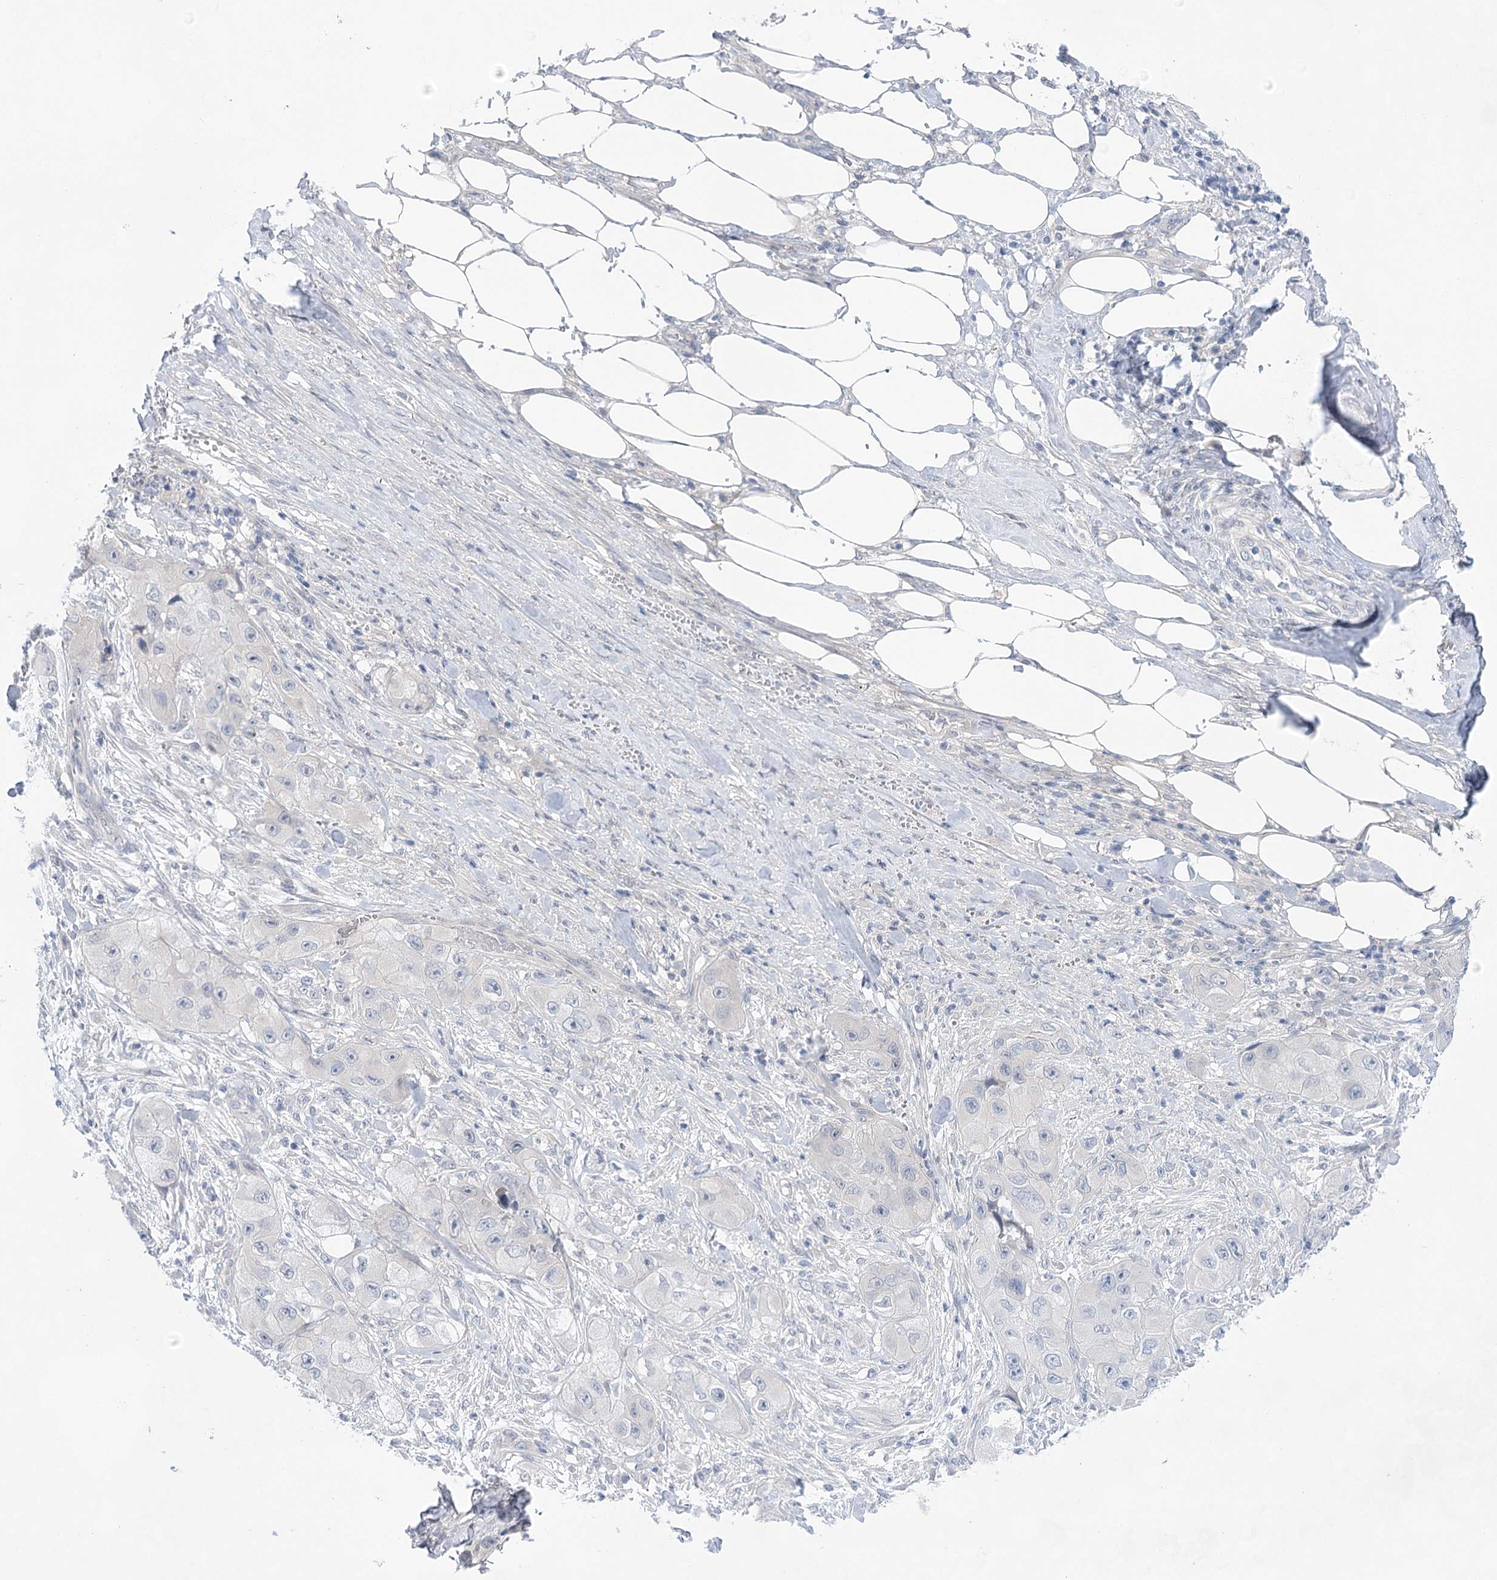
{"staining": {"intensity": "negative", "quantity": "none", "location": "none"}, "tissue": "skin cancer", "cell_type": "Tumor cells", "image_type": "cancer", "snomed": [{"axis": "morphology", "description": "Squamous cell carcinoma, NOS"}, {"axis": "topography", "description": "Skin"}, {"axis": "topography", "description": "Subcutis"}], "caption": "The immunohistochemistry (IHC) photomicrograph has no significant staining in tumor cells of skin squamous cell carcinoma tissue.", "gene": "LALBA", "patient": {"sex": "male", "age": 73}}